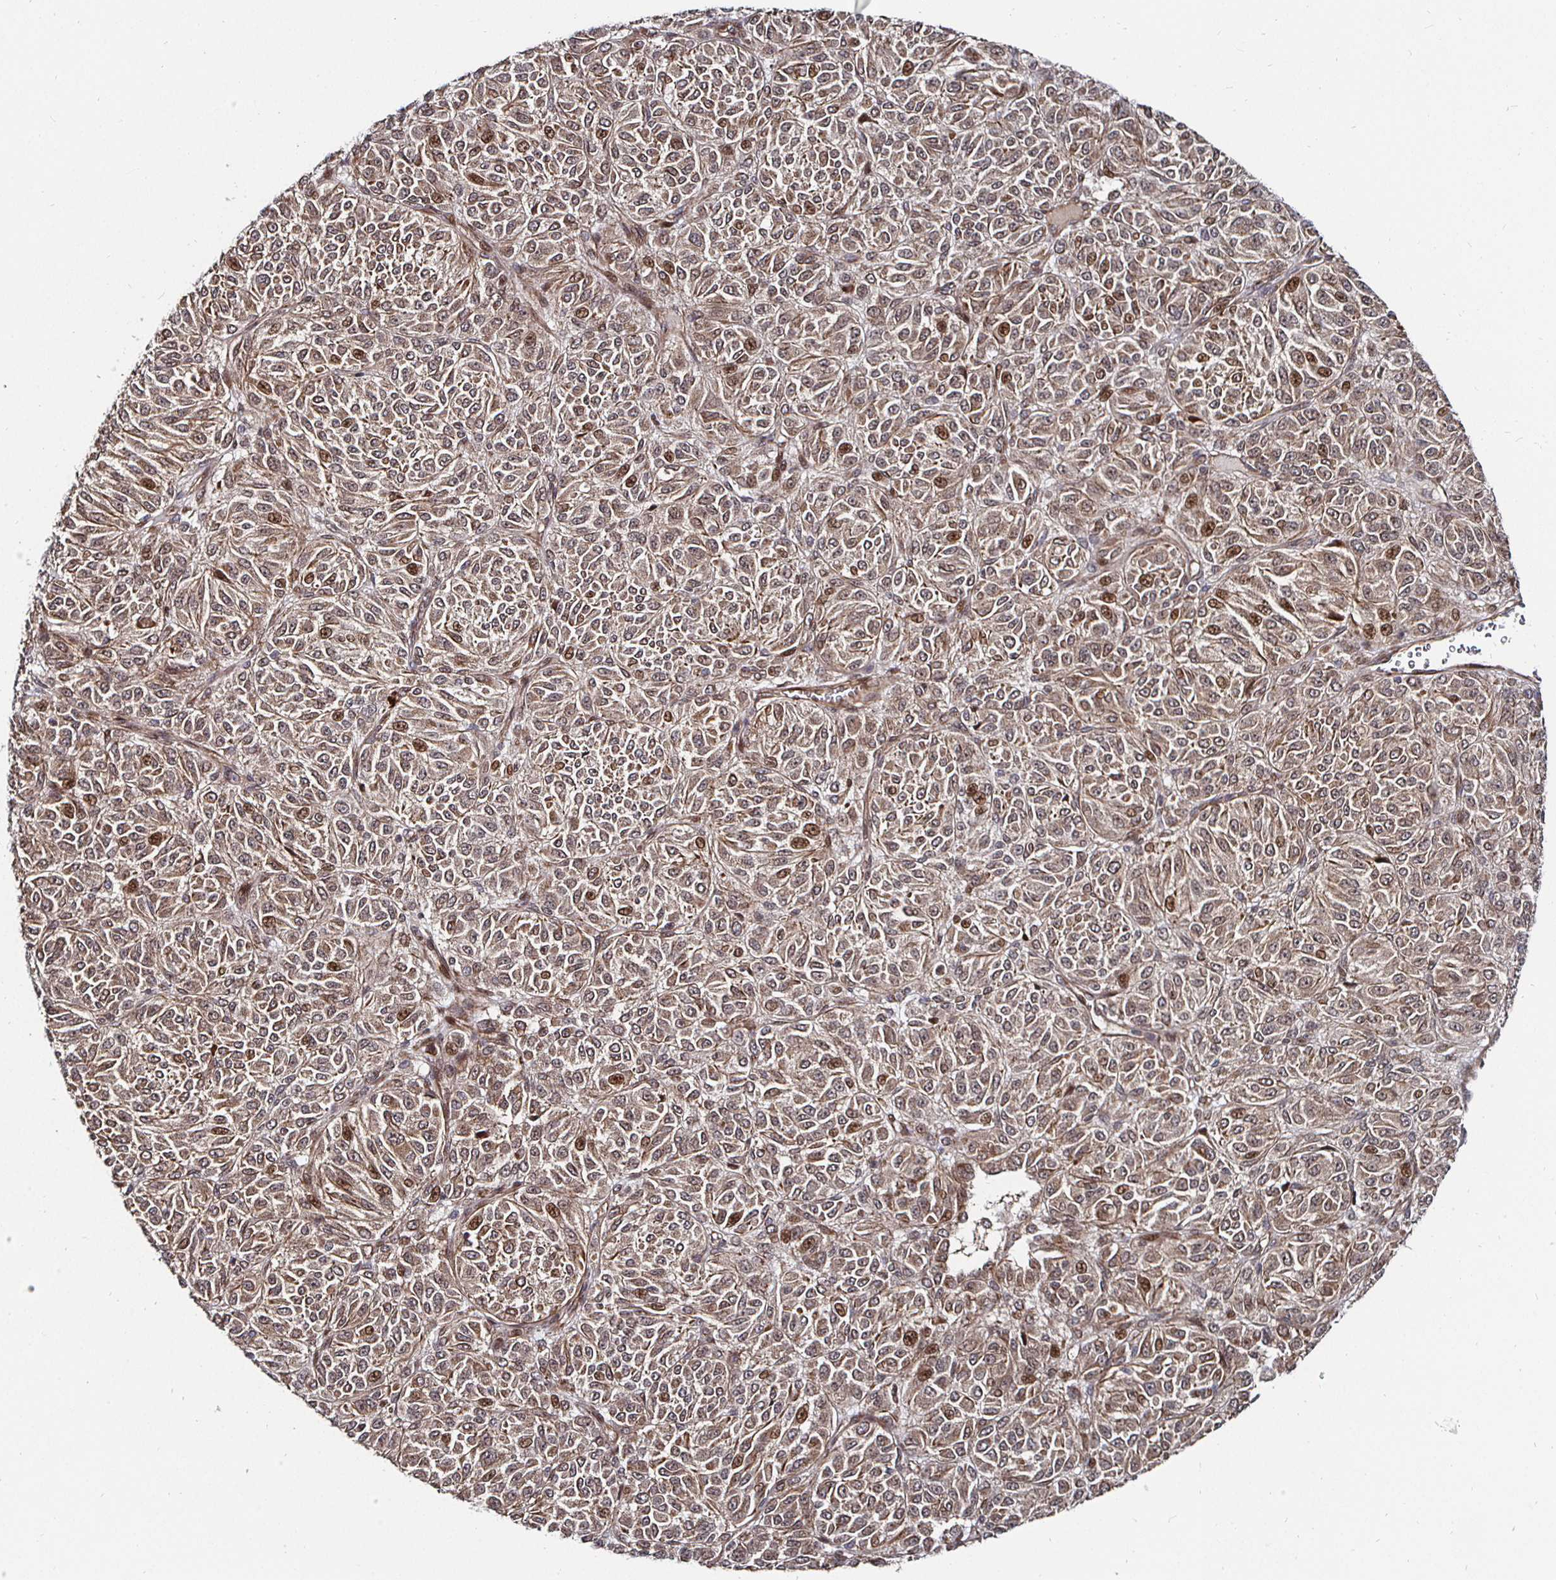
{"staining": {"intensity": "moderate", "quantity": "<25%", "location": "nuclear"}, "tissue": "melanoma", "cell_type": "Tumor cells", "image_type": "cancer", "snomed": [{"axis": "morphology", "description": "Malignant melanoma, Metastatic site"}, {"axis": "topography", "description": "Brain"}], "caption": "Tumor cells display moderate nuclear staining in approximately <25% of cells in melanoma.", "gene": "TBKBP1", "patient": {"sex": "female", "age": 56}}